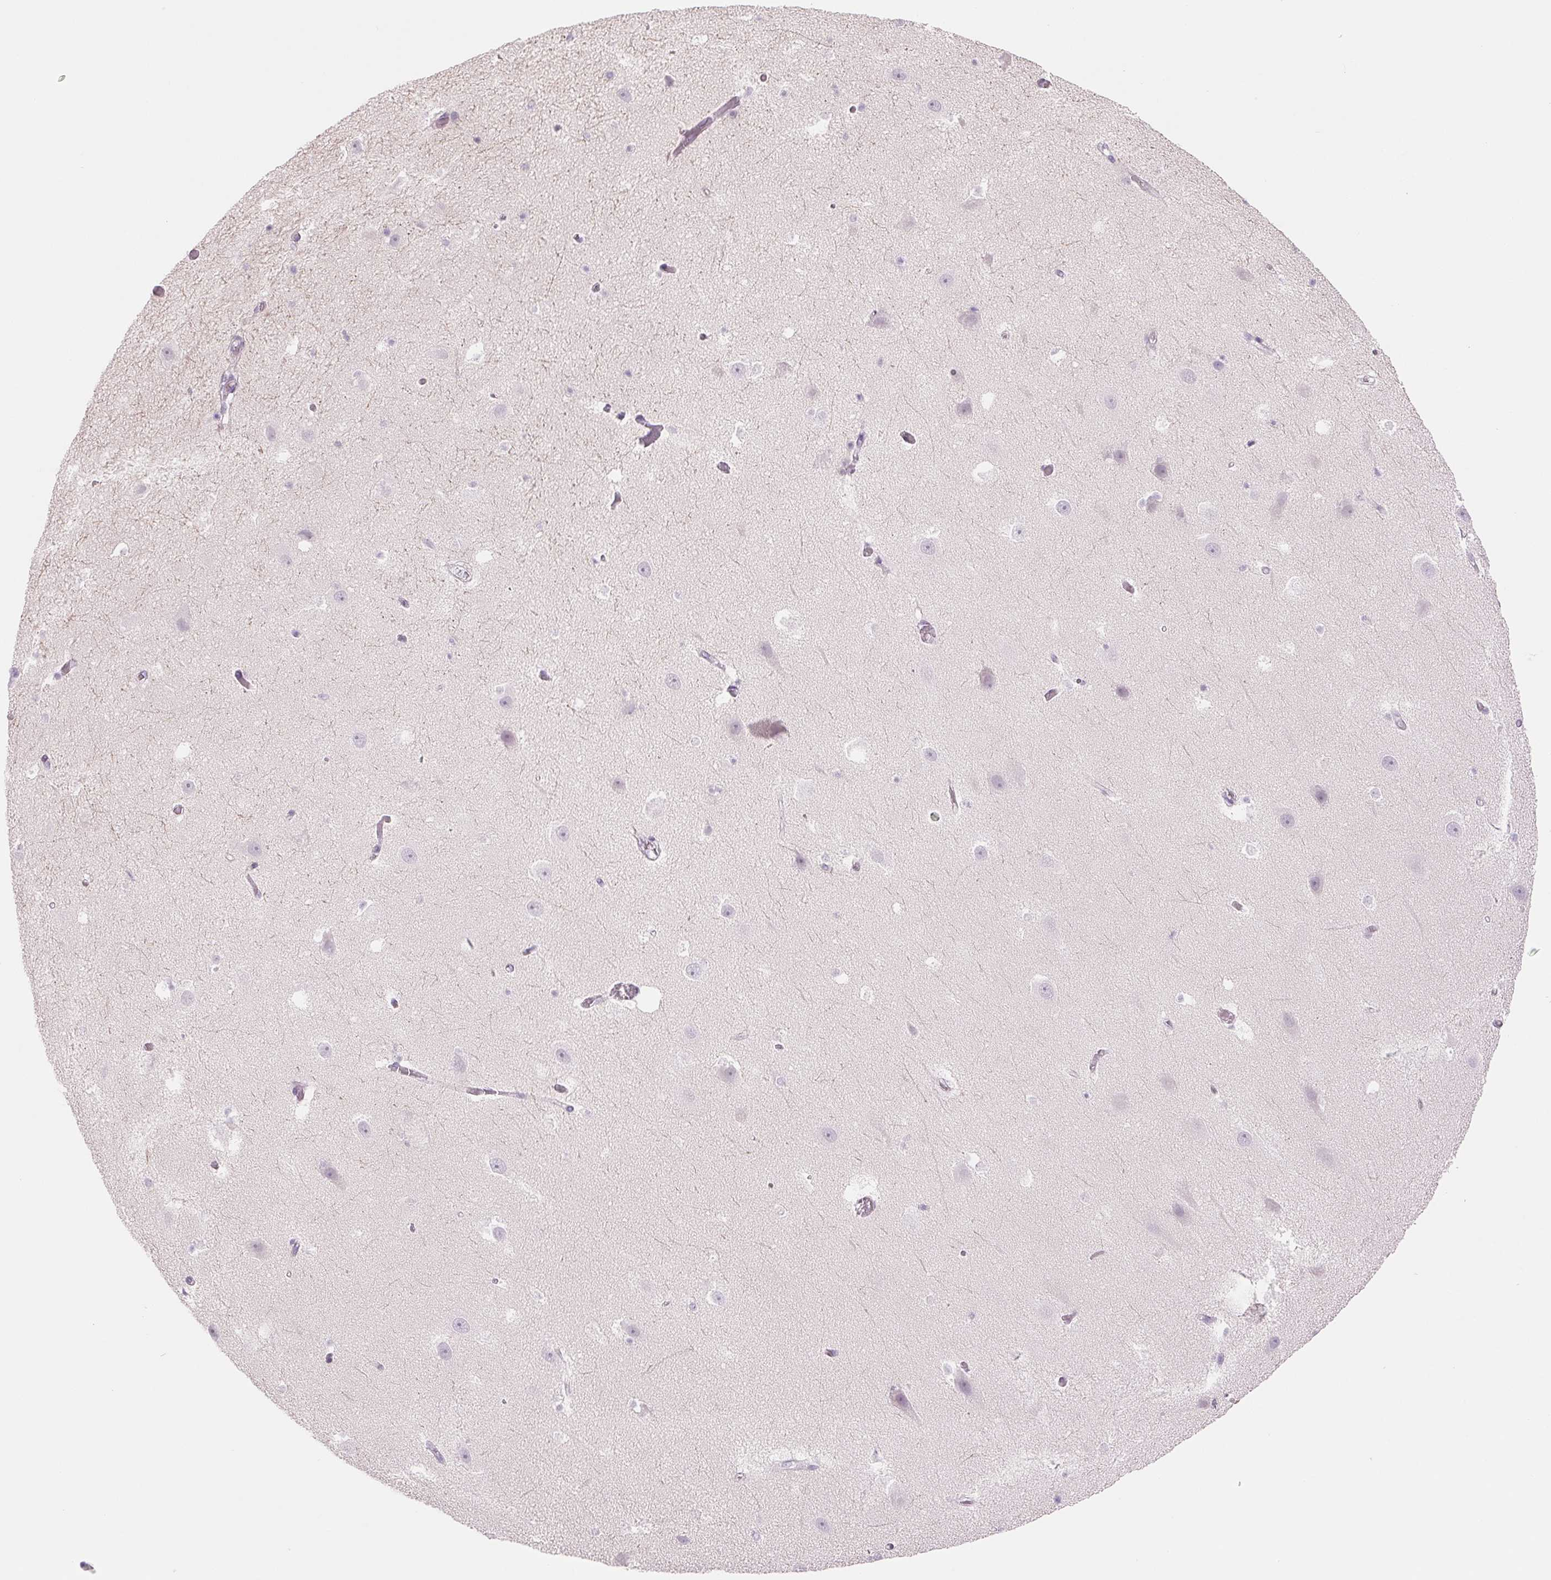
{"staining": {"intensity": "negative", "quantity": "none", "location": "none"}, "tissue": "hippocampus", "cell_type": "Glial cells", "image_type": "normal", "snomed": [{"axis": "morphology", "description": "Normal tissue, NOS"}, {"axis": "topography", "description": "Hippocampus"}], "caption": "Immunohistochemistry (IHC) photomicrograph of unremarkable hippocampus stained for a protein (brown), which demonstrates no staining in glial cells.", "gene": "CCDC168", "patient": {"sex": "male", "age": 26}}